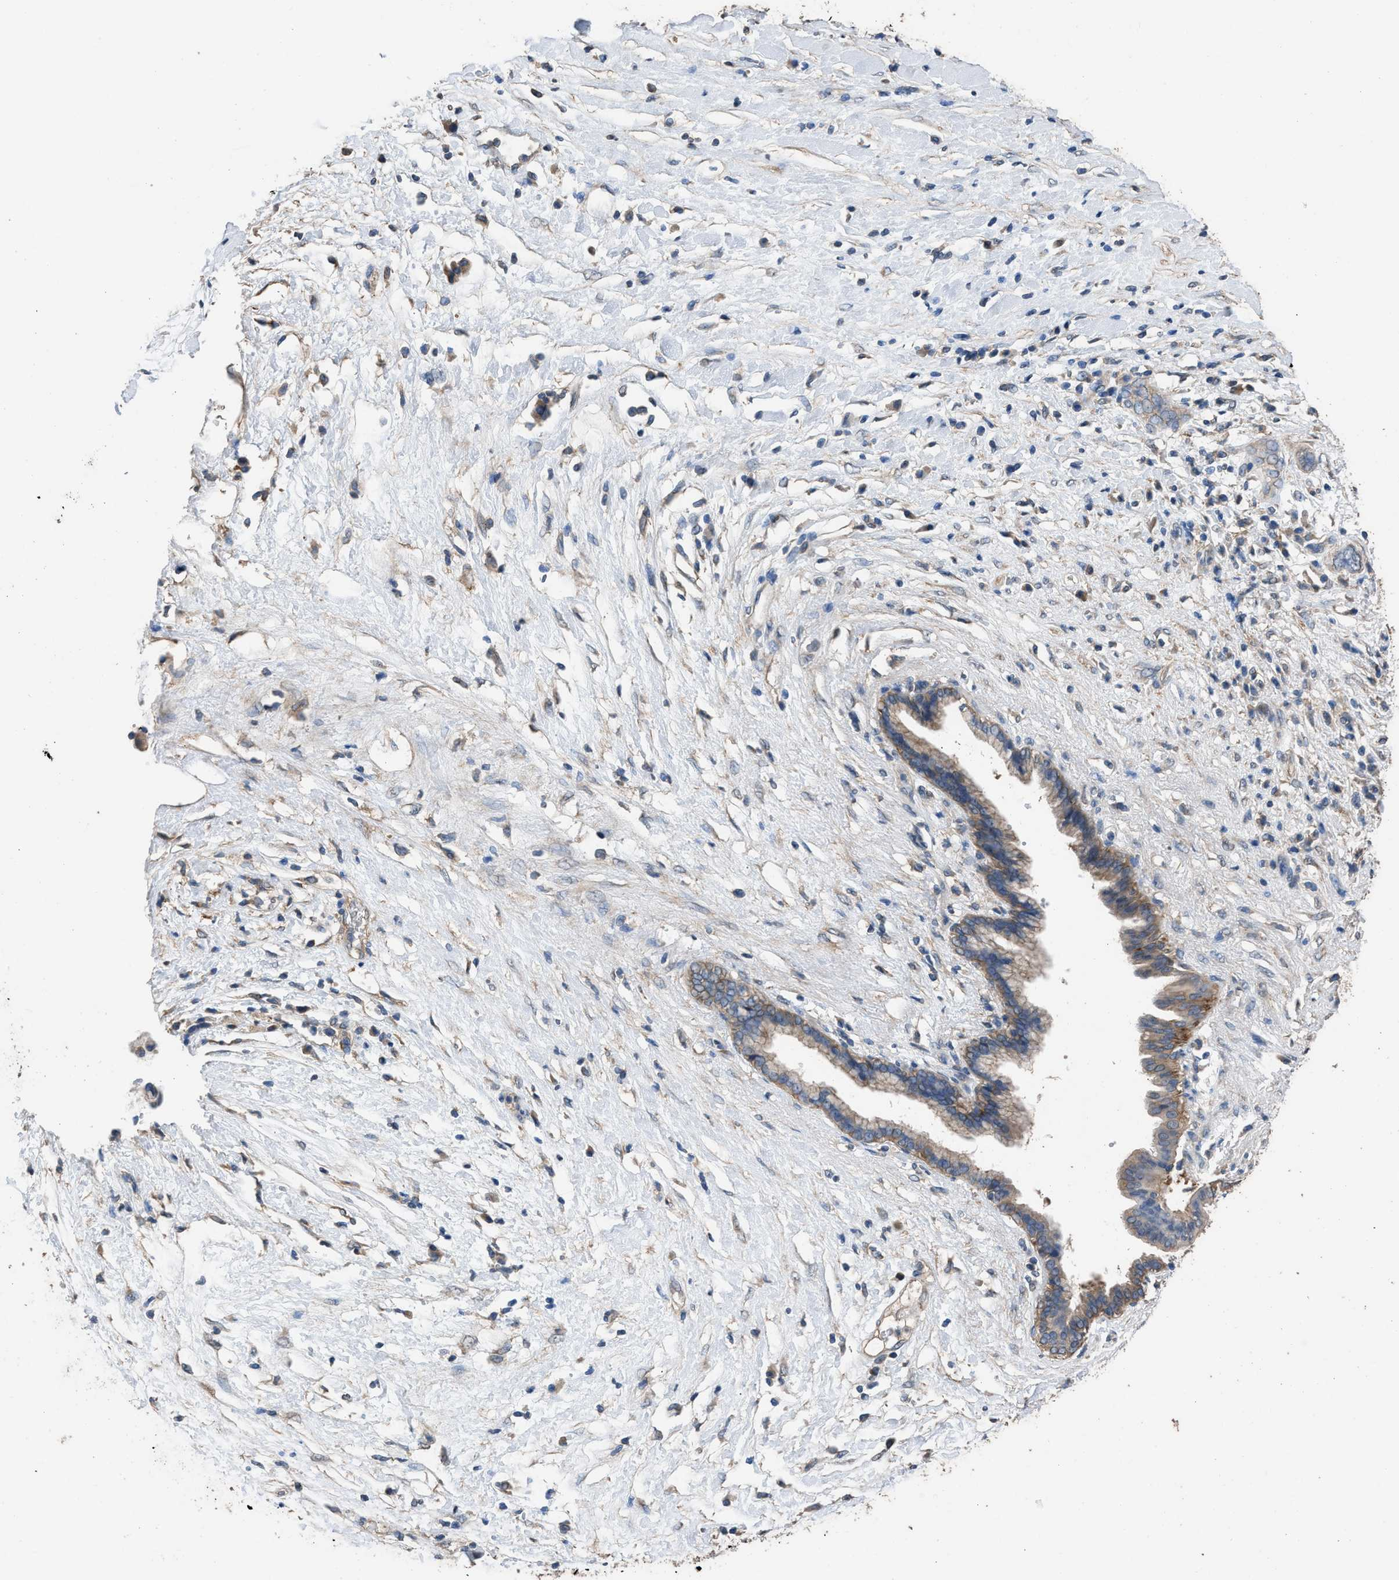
{"staining": {"intensity": "weak", "quantity": ">75%", "location": "cytoplasmic/membranous"}, "tissue": "pancreatic cancer", "cell_type": "Tumor cells", "image_type": "cancer", "snomed": [{"axis": "morphology", "description": "Adenocarcinoma, NOS"}, {"axis": "topography", "description": "Pancreas"}], "caption": "DAB immunohistochemical staining of pancreatic adenocarcinoma demonstrates weak cytoplasmic/membranous protein positivity in approximately >75% of tumor cells. The protein of interest is shown in brown color, while the nuclei are stained blue.", "gene": "ITSN1", "patient": {"sex": "female", "age": 56}}